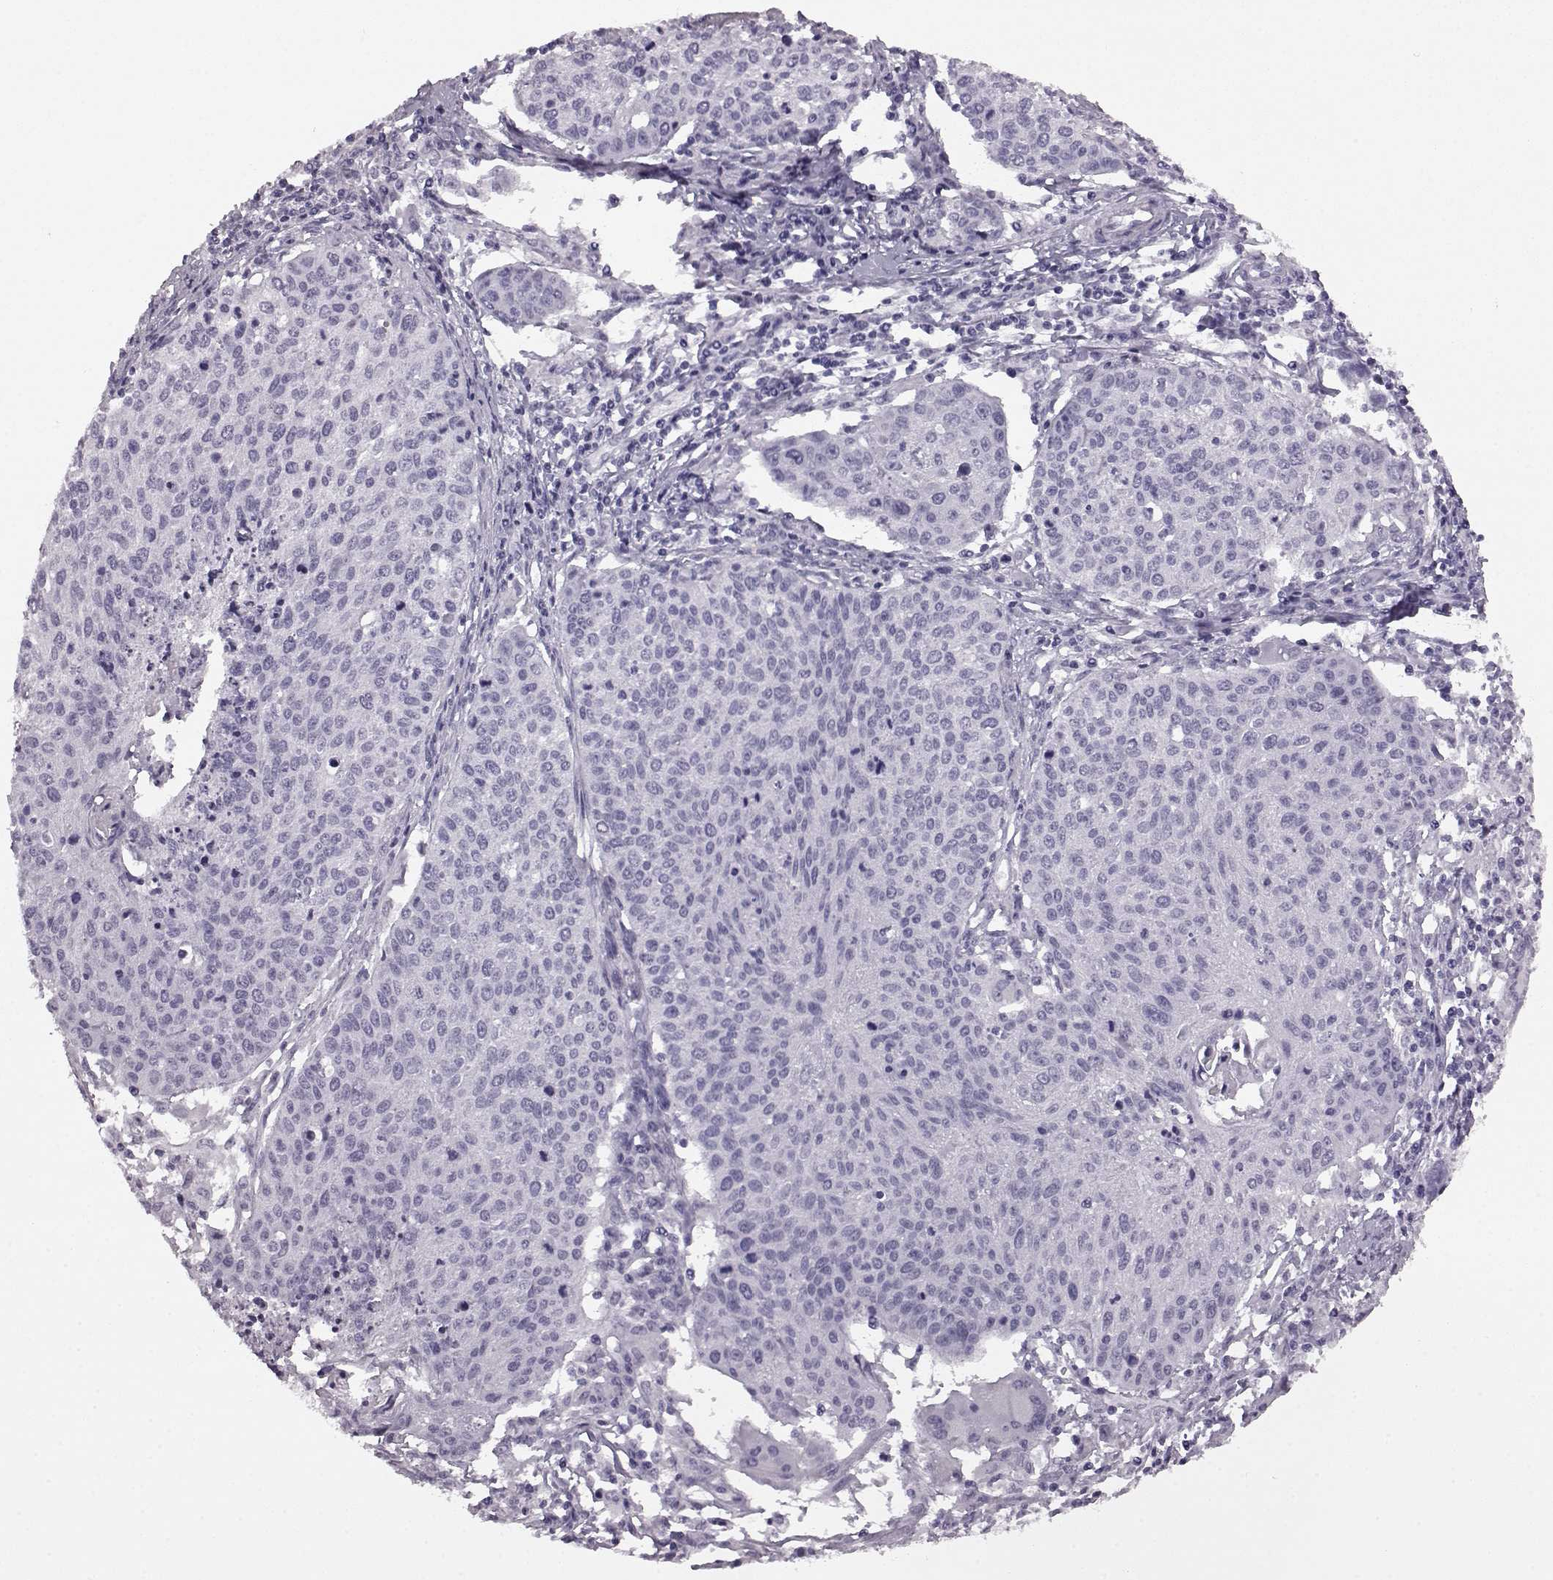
{"staining": {"intensity": "negative", "quantity": "none", "location": "none"}, "tissue": "cervical cancer", "cell_type": "Tumor cells", "image_type": "cancer", "snomed": [{"axis": "morphology", "description": "Squamous cell carcinoma, NOS"}, {"axis": "topography", "description": "Cervix"}], "caption": "An IHC image of cervical cancer is shown. There is no staining in tumor cells of cervical cancer.", "gene": "AIPL1", "patient": {"sex": "female", "age": 38}}